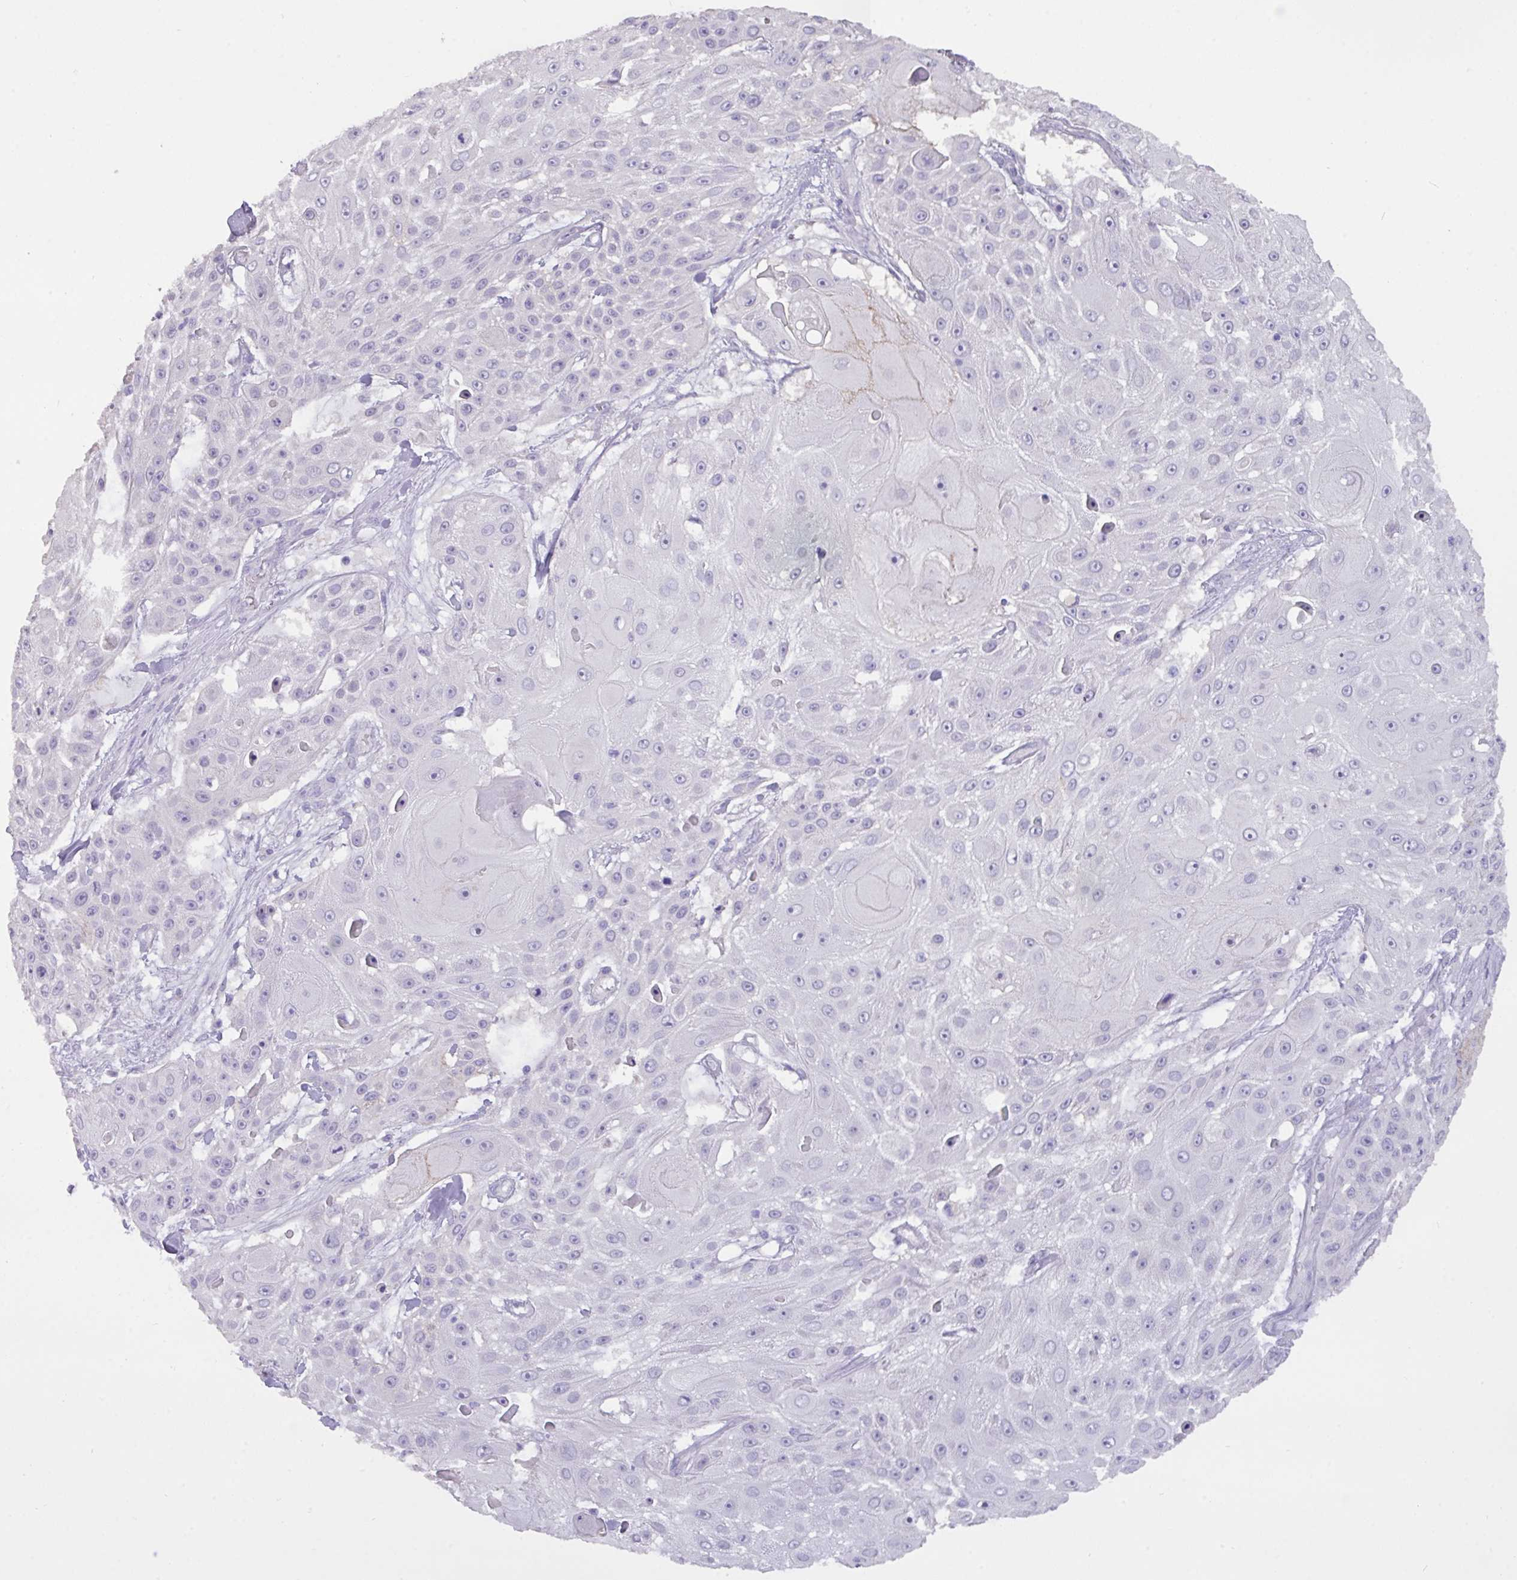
{"staining": {"intensity": "negative", "quantity": "none", "location": "none"}, "tissue": "skin cancer", "cell_type": "Tumor cells", "image_type": "cancer", "snomed": [{"axis": "morphology", "description": "Squamous cell carcinoma, NOS"}, {"axis": "topography", "description": "Skin"}], "caption": "A histopathology image of squamous cell carcinoma (skin) stained for a protein exhibits no brown staining in tumor cells.", "gene": "EPCAM", "patient": {"sex": "female", "age": 86}}